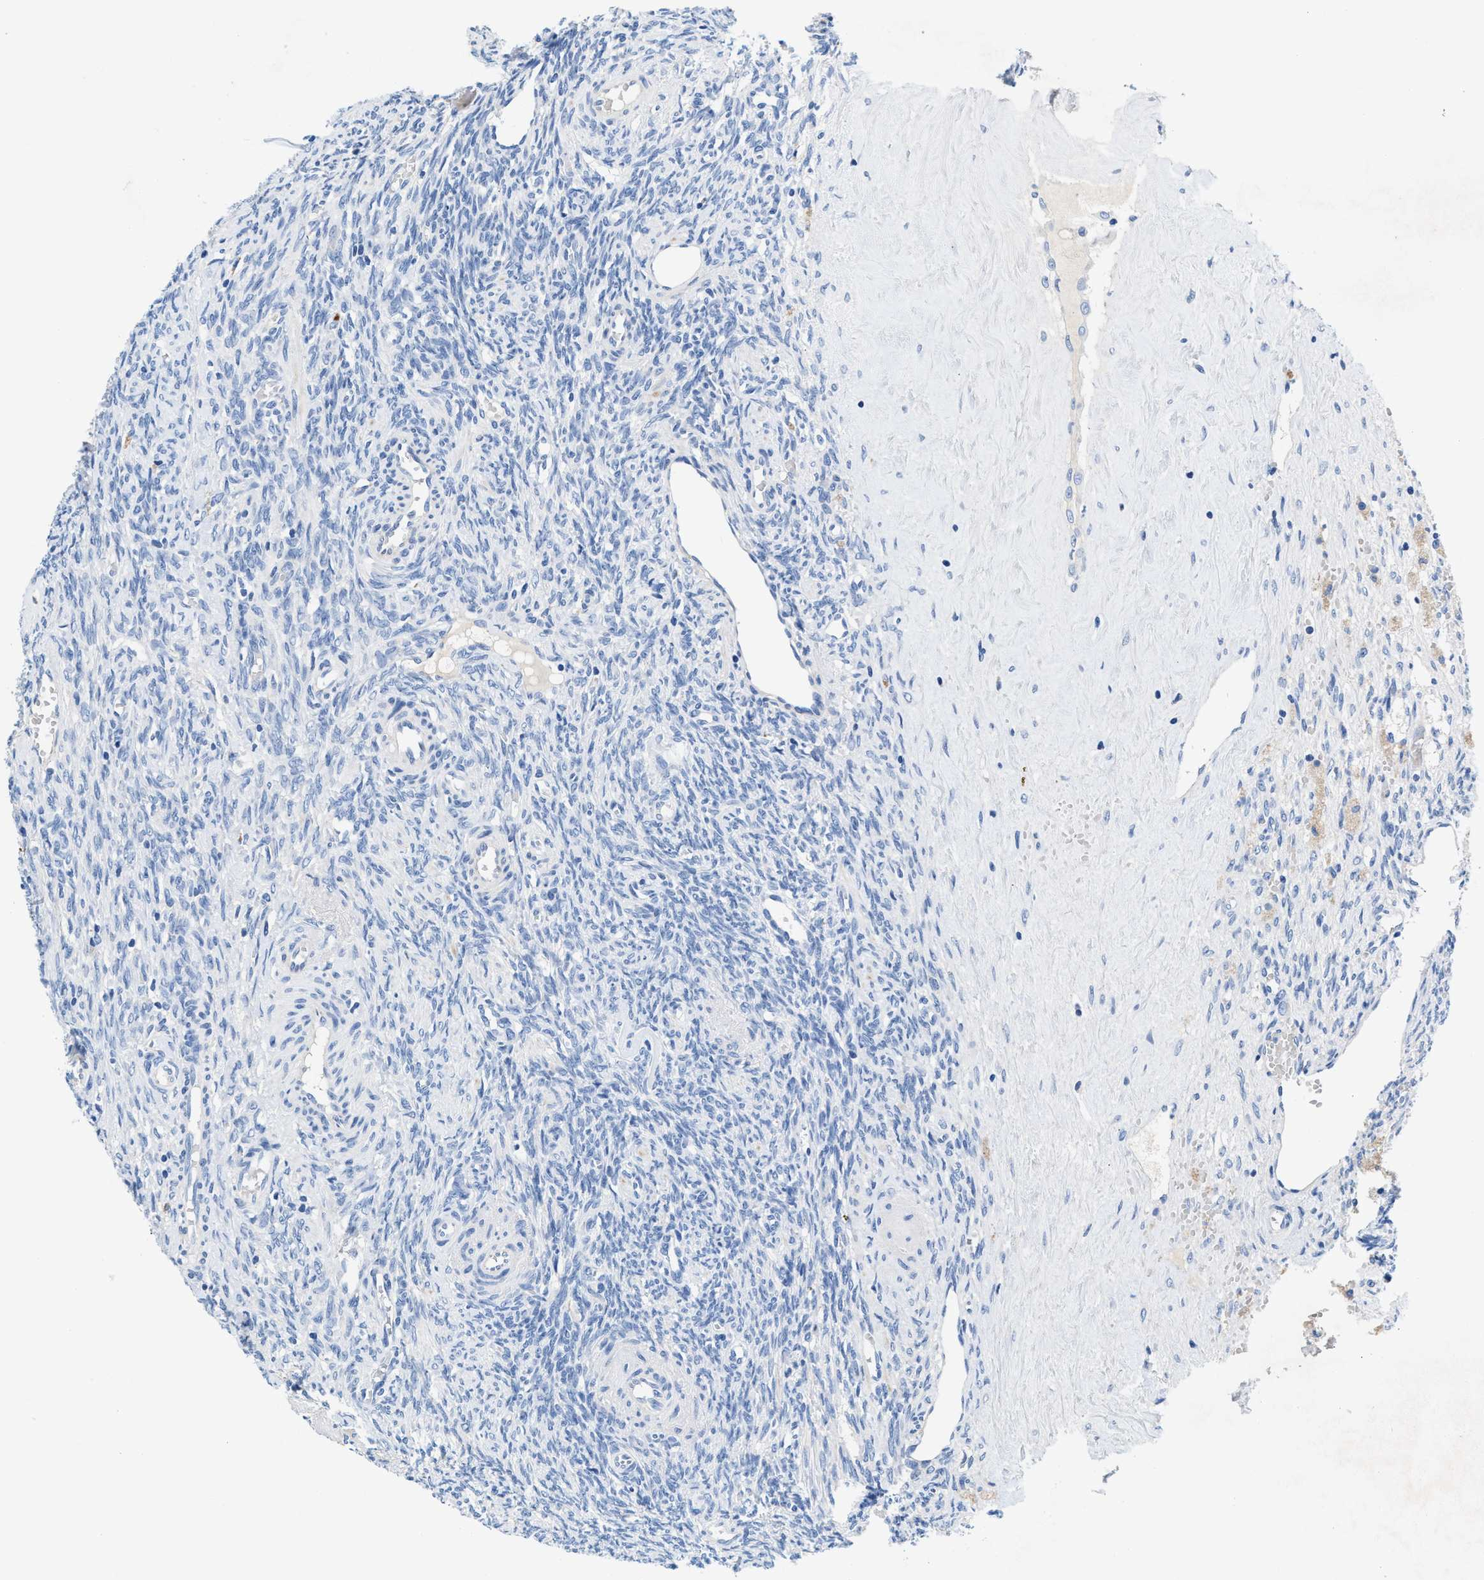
{"staining": {"intensity": "negative", "quantity": "none", "location": "none"}, "tissue": "ovary", "cell_type": "Follicle cells", "image_type": "normal", "snomed": [{"axis": "morphology", "description": "Normal tissue, NOS"}, {"axis": "topography", "description": "Ovary"}], "caption": "Immunohistochemistry histopathology image of benign ovary: ovary stained with DAB (3,3'-diaminobenzidine) displays no significant protein expression in follicle cells. (IHC, brightfield microscopy, high magnification).", "gene": "SLFN13", "patient": {"sex": "female", "age": 41}}